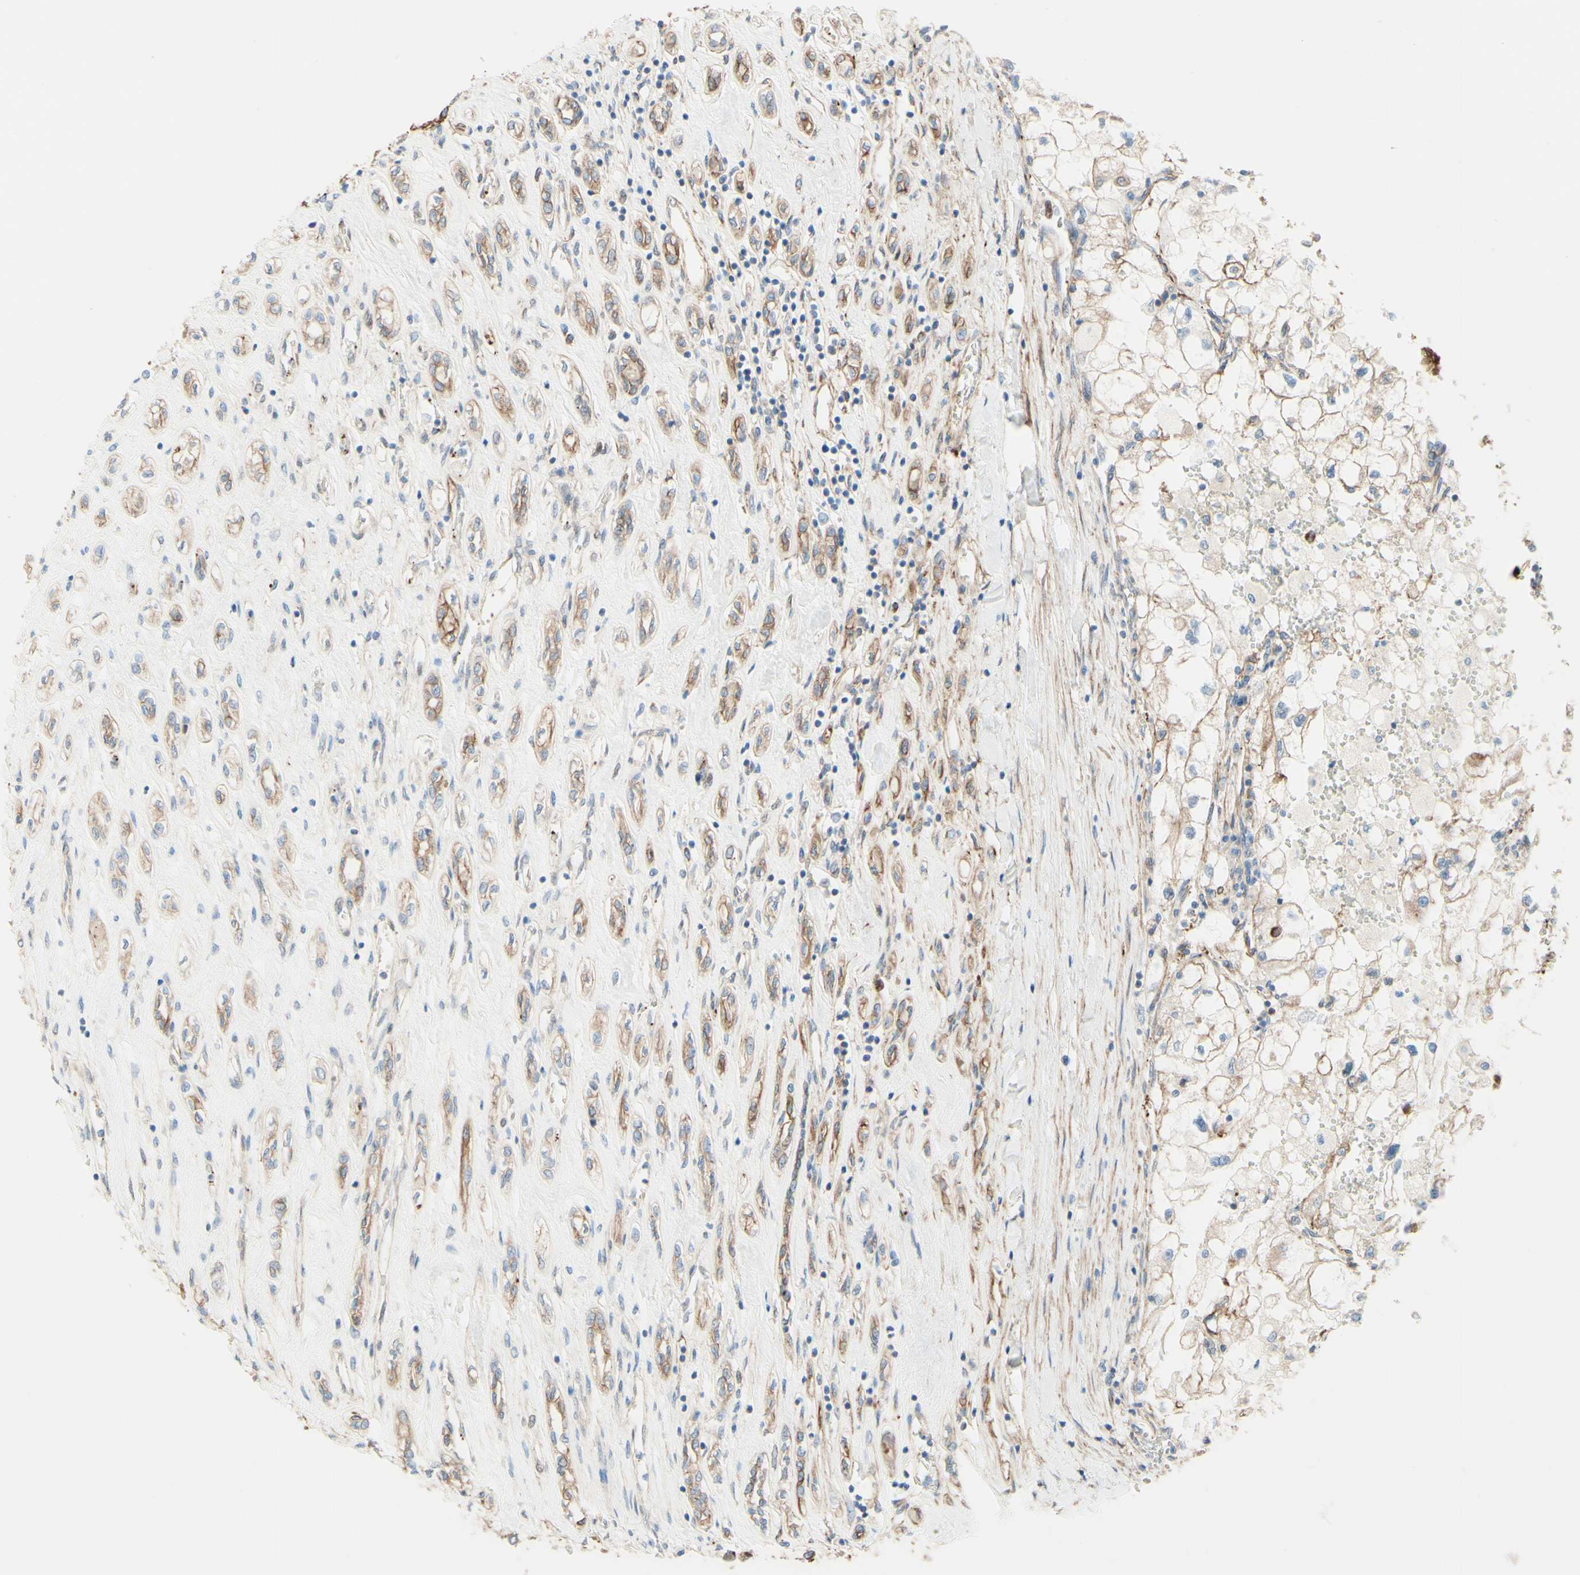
{"staining": {"intensity": "weak", "quantity": ">75%", "location": "cytoplasmic/membranous"}, "tissue": "renal cancer", "cell_type": "Tumor cells", "image_type": "cancer", "snomed": [{"axis": "morphology", "description": "Adenocarcinoma, NOS"}, {"axis": "topography", "description": "Kidney"}], "caption": "Renal cancer stained with DAB (3,3'-diaminobenzidine) IHC exhibits low levels of weak cytoplasmic/membranous expression in approximately >75% of tumor cells. The protein is shown in brown color, while the nuclei are stained blue.", "gene": "ENDOD1", "patient": {"sex": "female", "age": 70}}